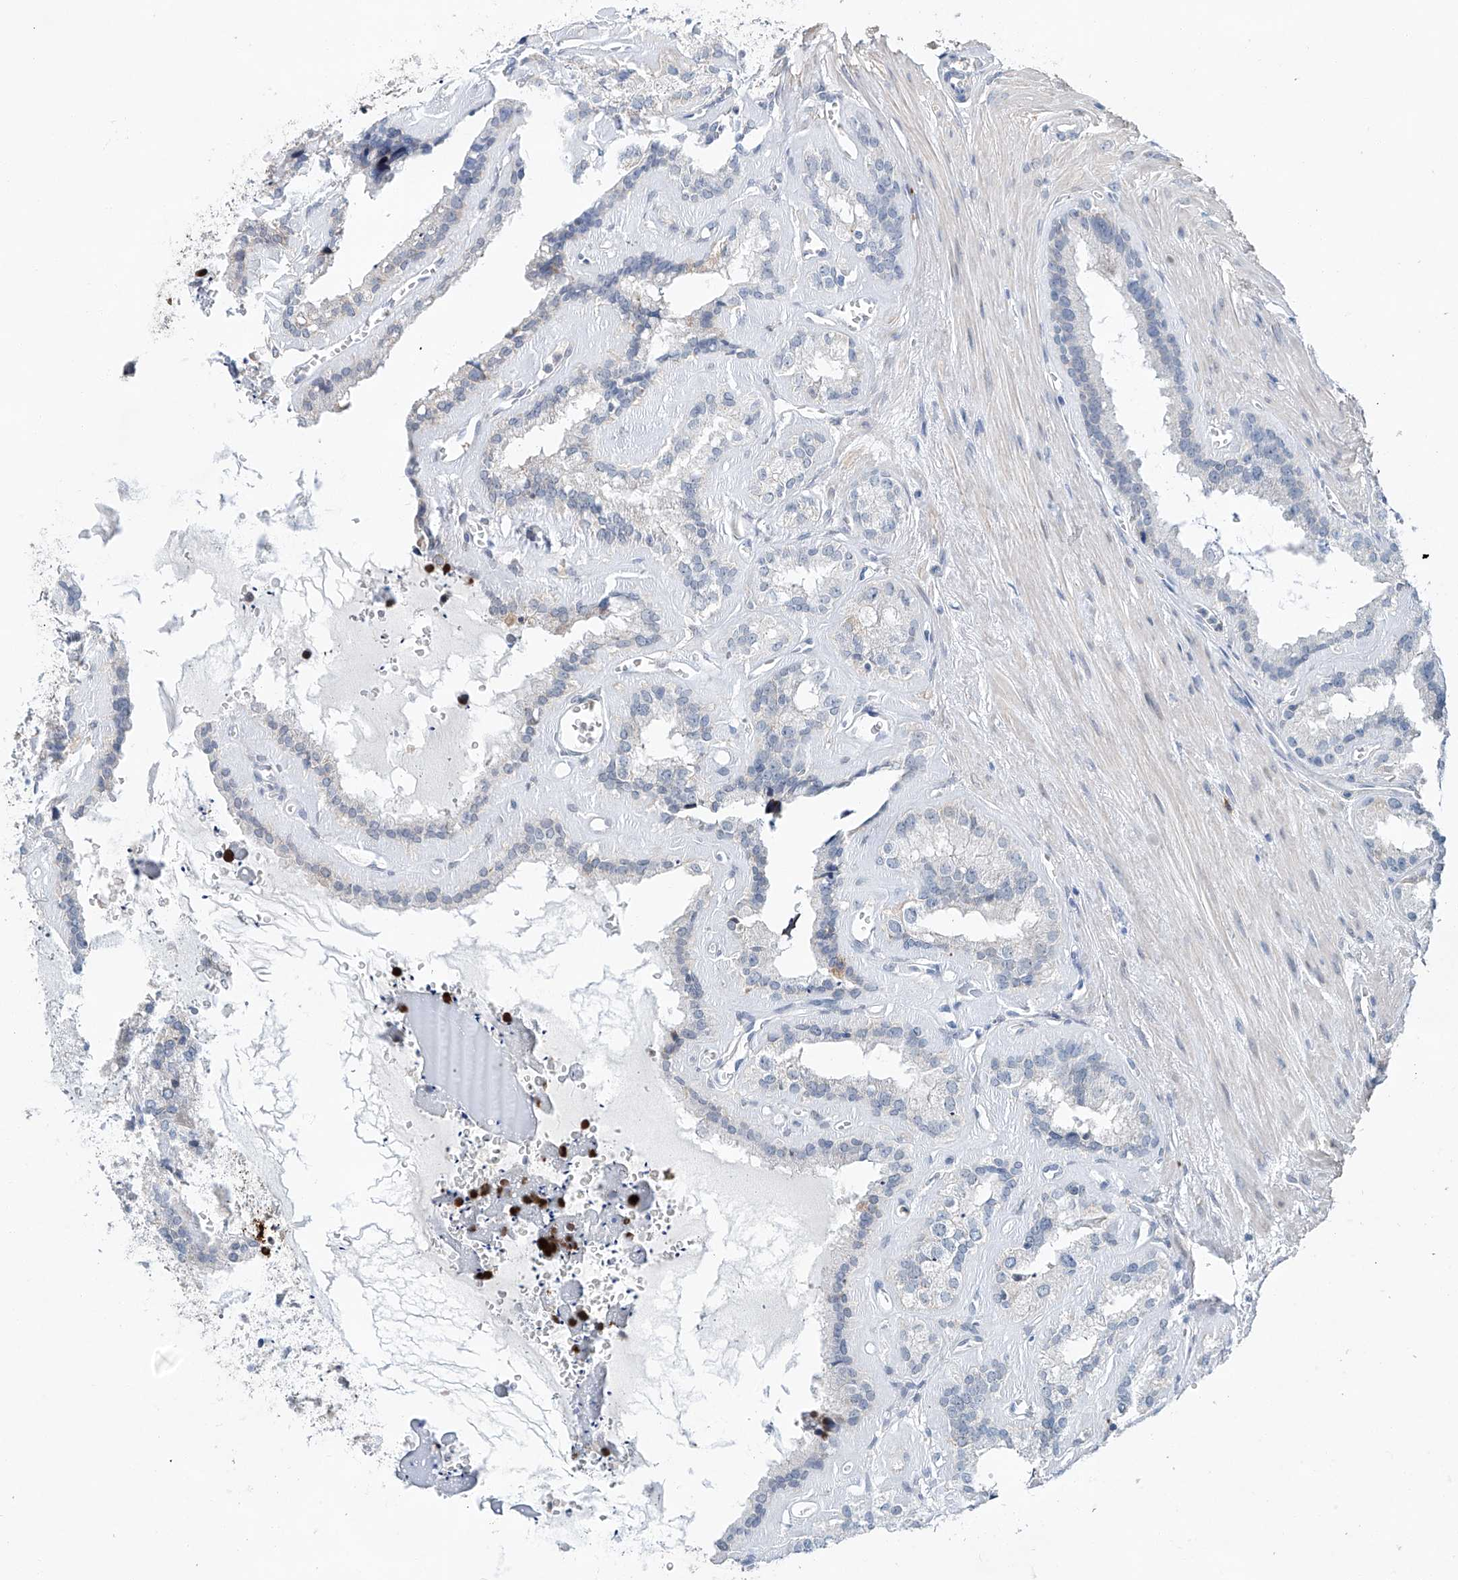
{"staining": {"intensity": "moderate", "quantity": "<25%", "location": "cytoplasmic/membranous"}, "tissue": "seminal vesicle", "cell_type": "Glandular cells", "image_type": "normal", "snomed": [{"axis": "morphology", "description": "Normal tissue, NOS"}, {"axis": "topography", "description": "Prostate"}, {"axis": "topography", "description": "Seminal veicle"}], "caption": "Seminal vesicle stained with a brown dye reveals moderate cytoplasmic/membranous positive staining in about <25% of glandular cells.", "gene": "KLF15", "patient": {"sex": "male", "age": 59}}